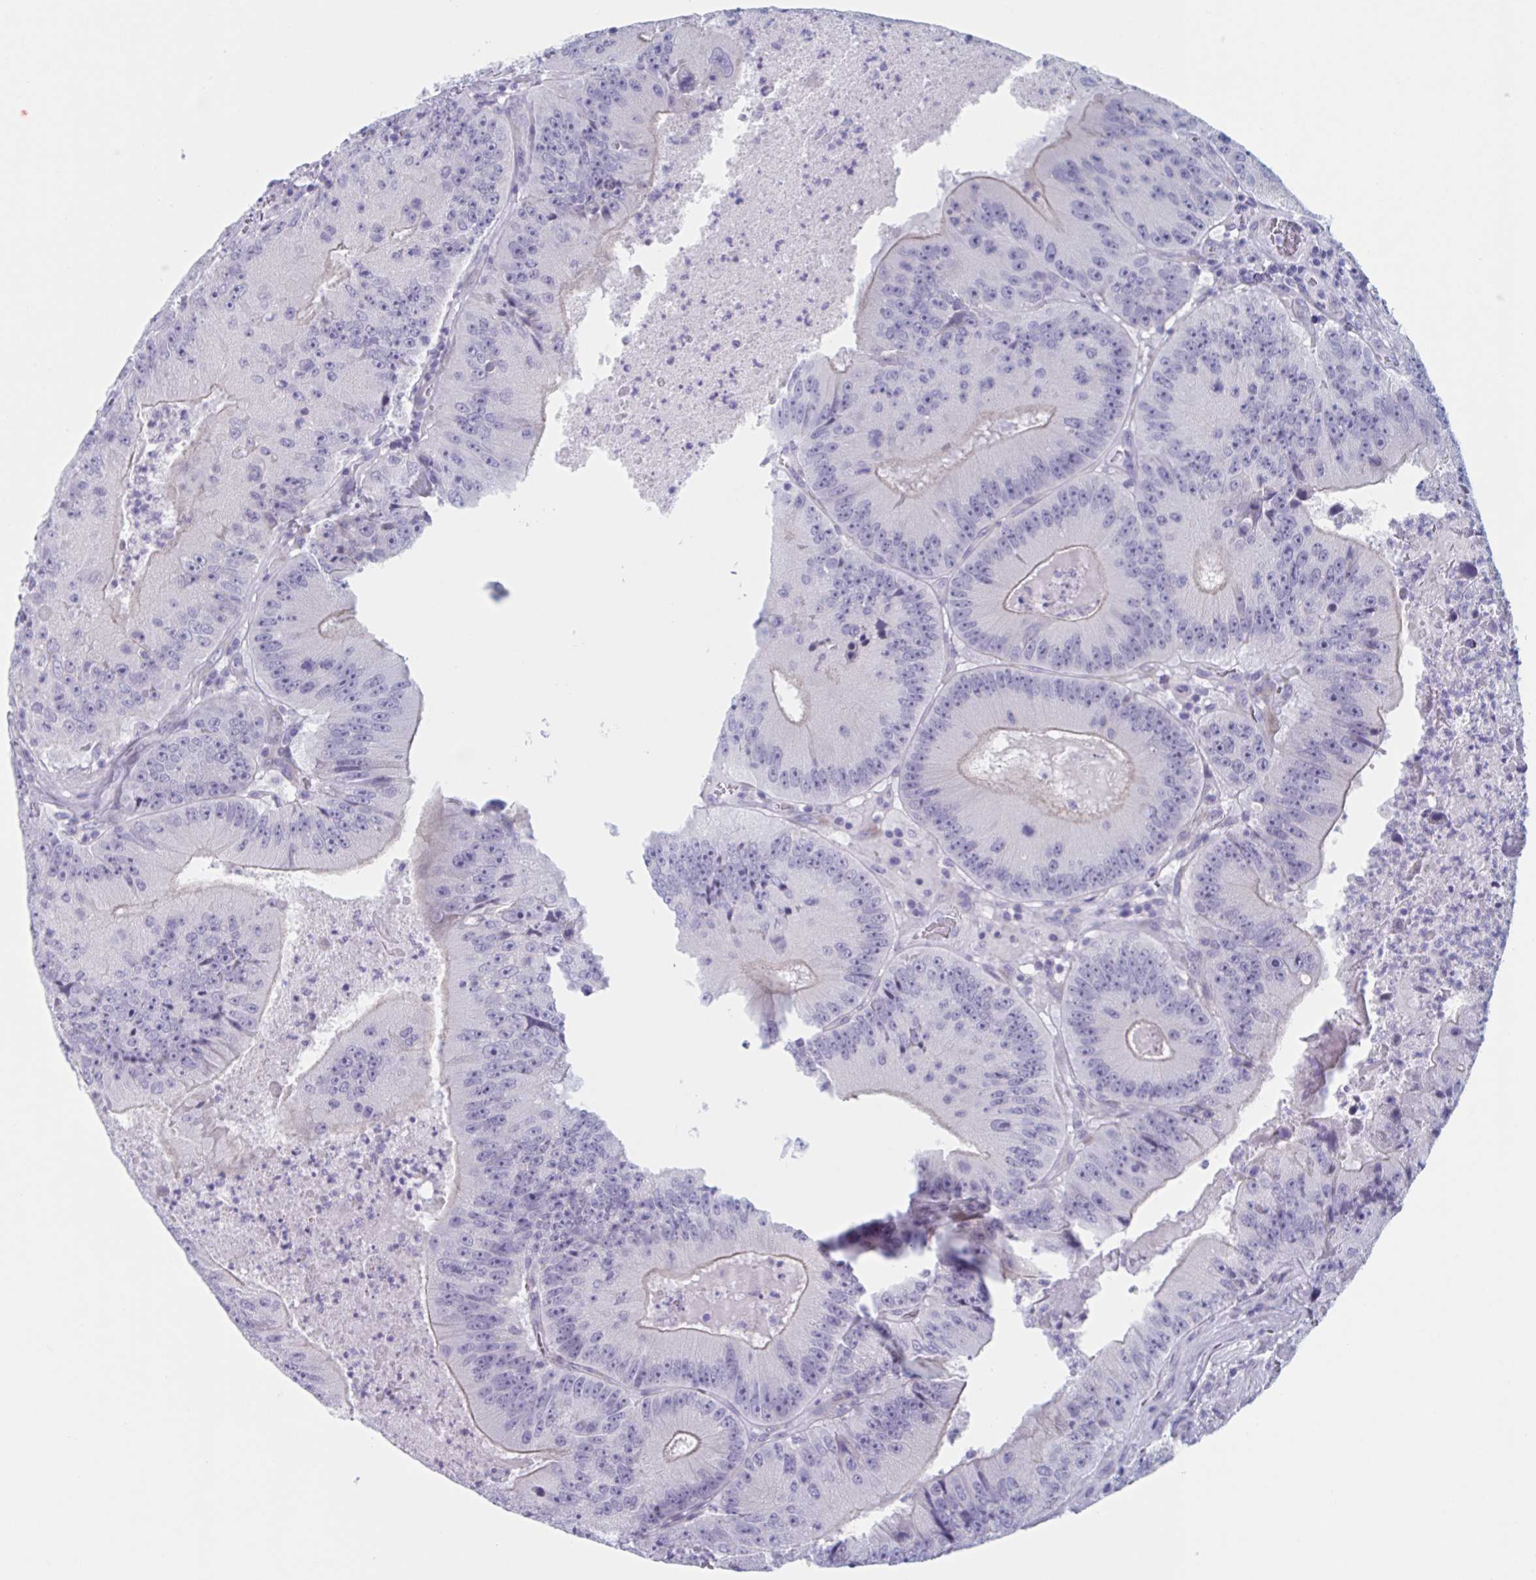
{"staining": {"intensity": "negative", "quantity": "none", "location": "none"}, "tissue": "colorectal cancer", "cell_type": "Tumor cells", "image_type": "cancer", "snomed": [{"axis": "morphology", "description": "Adenocarcinoma, NOS"}, {"axis": "topography", "description": "Colon"}], "caption": "Tumor cells show no significant staining in colorectal cancer. (DAB immunohistochemistry (IHC) visualized using brightfield microscopy, high magnification).", "gene": "HSD11B2", "patient": {"sex": "female", "age": 86}}